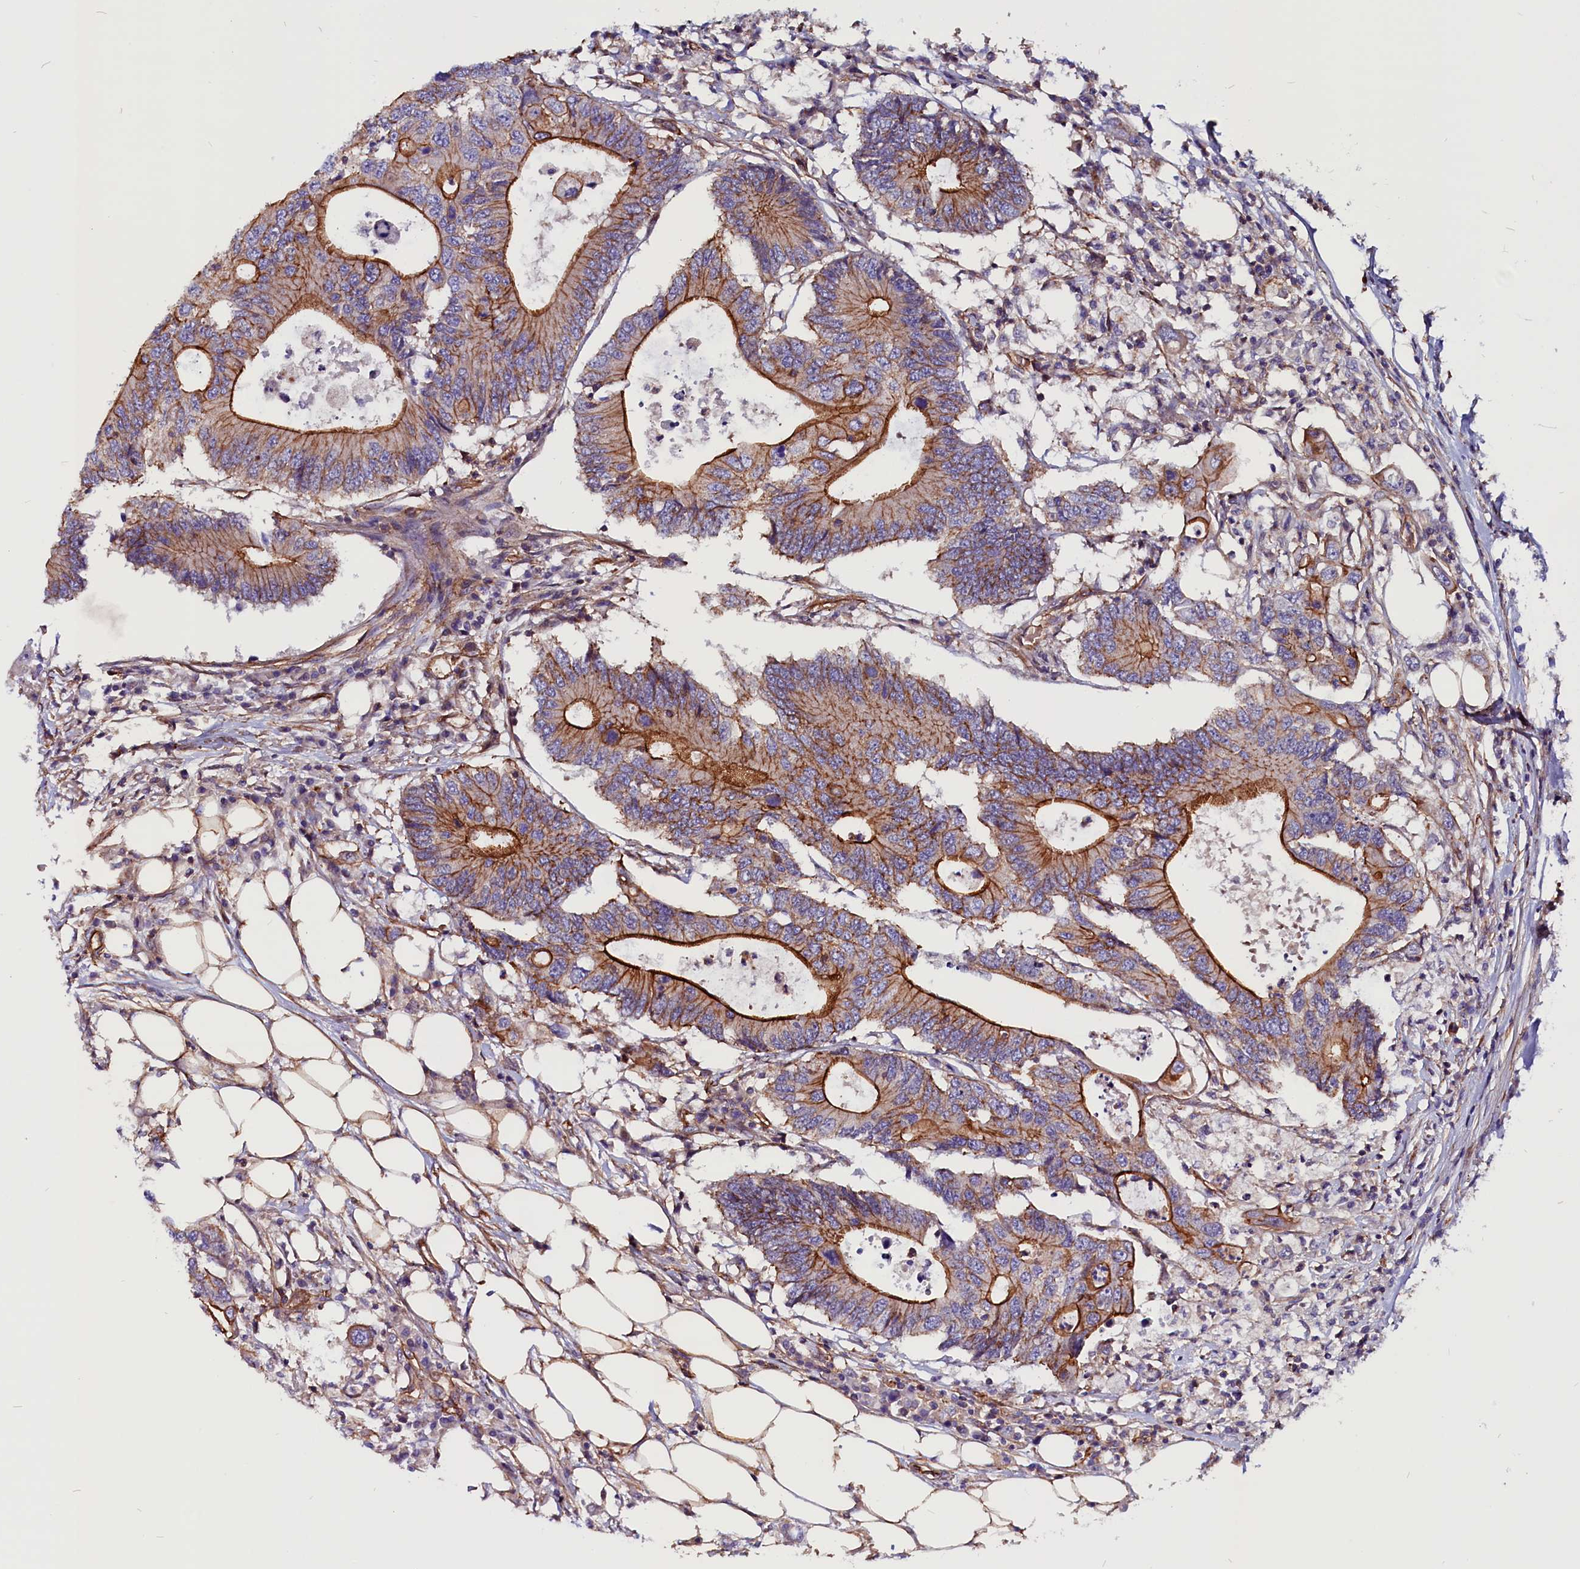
{"staining": {"intensity": "strong", "quantity": "25%-75%", "location": "cytoplasmic/membranous"}, "tissue": "colorectal cancer", "cell_type": "Tumor cells", "image_type": "cancer", "snomed": [{"axis": "morphology", "description": "Adenocarcinoma, NOS"}, {"axis": "topography", "description": "Colon"}], "caption": "An immunohistochemistry (IHC) micrograph of neoplastic tissue is shown. Protein staining in brown highlights strong cytoplasmic/membranous positivity in colorectal cancer within tumor cells.", "gene": "ZNF749", "patient": {"sex": "male", "age": 71}}